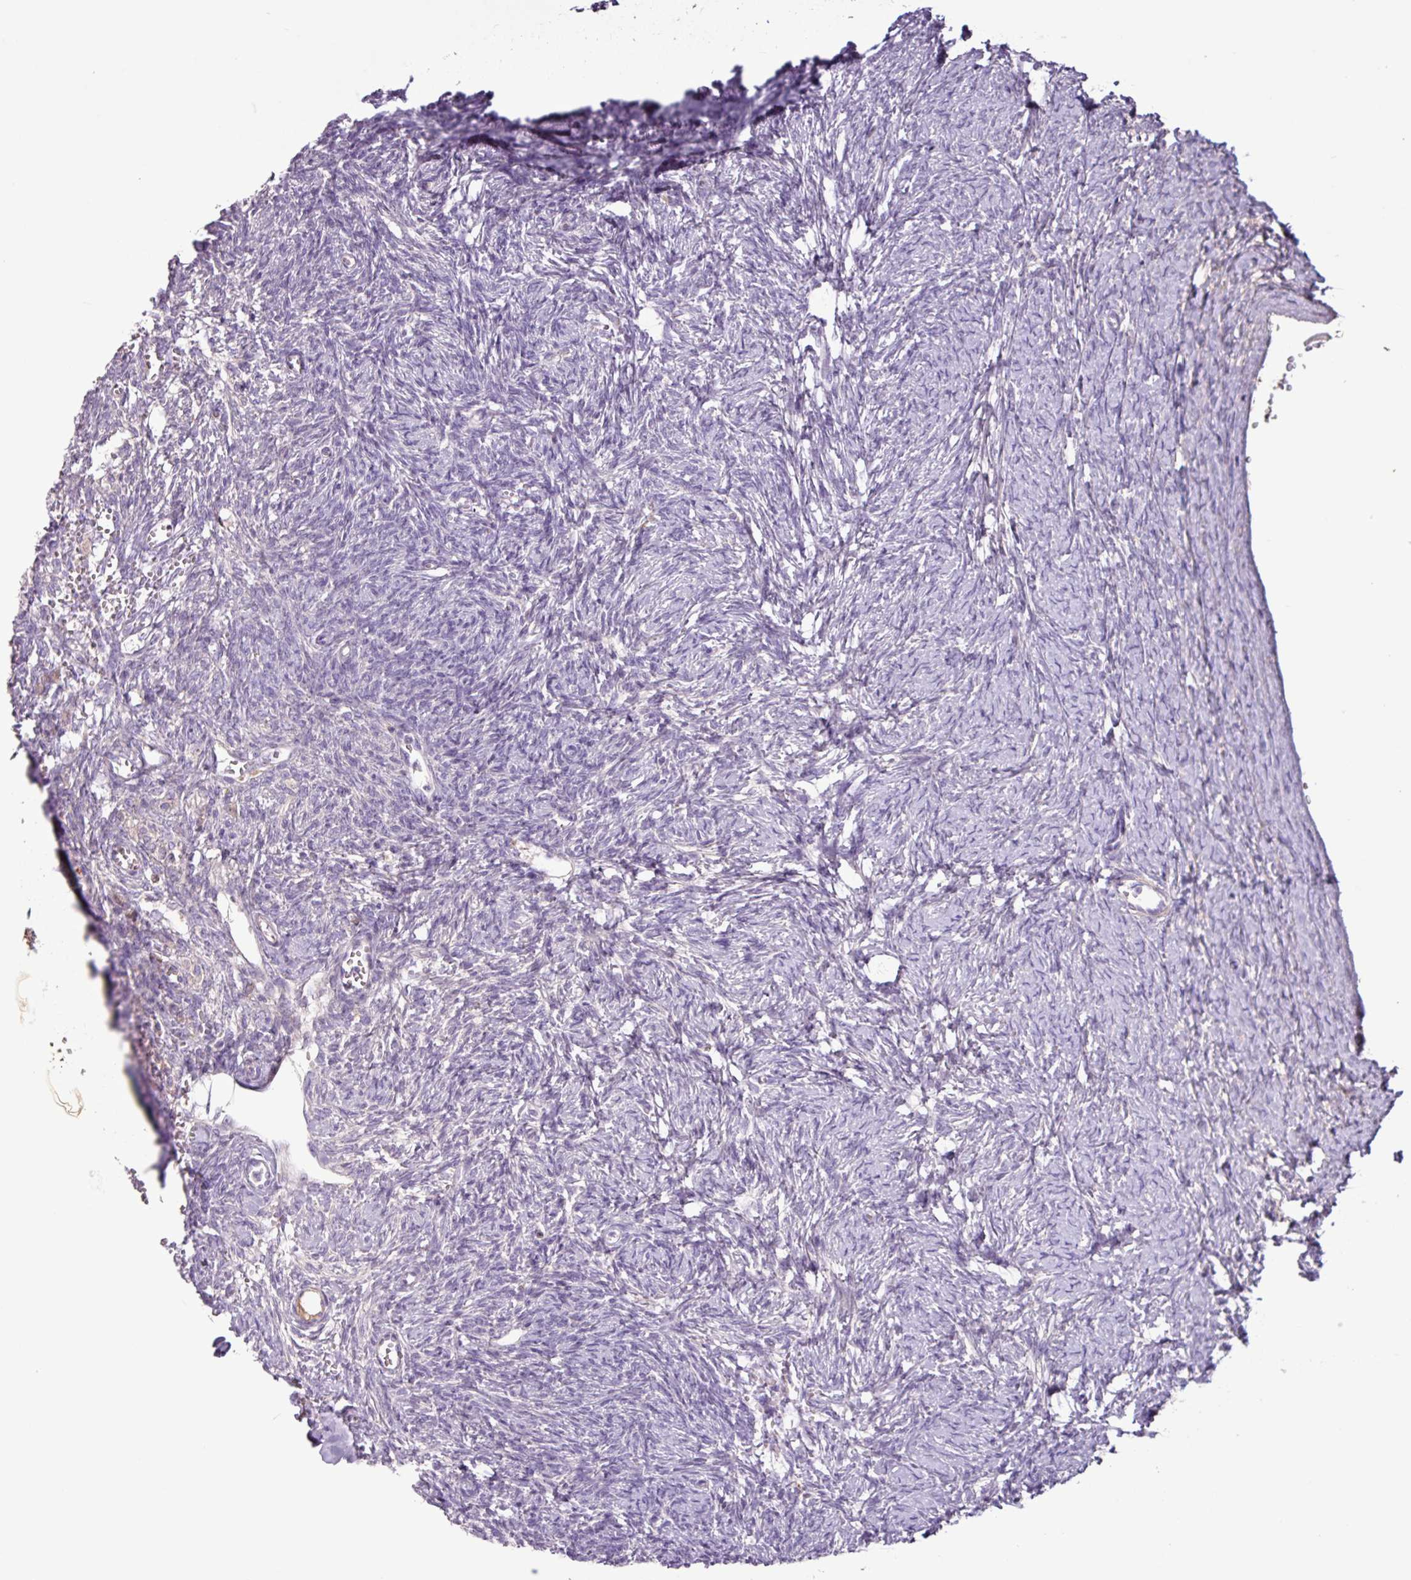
{"staining": {"intensity": "negative", "quantity": "none", "location": "none"}, "tissue": "ovary", "cell_type": "Ovarian stroma cells", "image_type": "normal", "snomed": [{"axis": "morphology", "description": "Normal tissue, NOS"}, {"axis": "topography", "description": "Ovary"}], "caption": "This photomicrograph is of unremarkable ovary stained with immunohistochemistry to label a protein in brown with the nuclei are counter-stained blue. There is no positivity in ovarian stroma cells.", "gene": "C4A", "patient": {"sex": "female", "age": 39}}